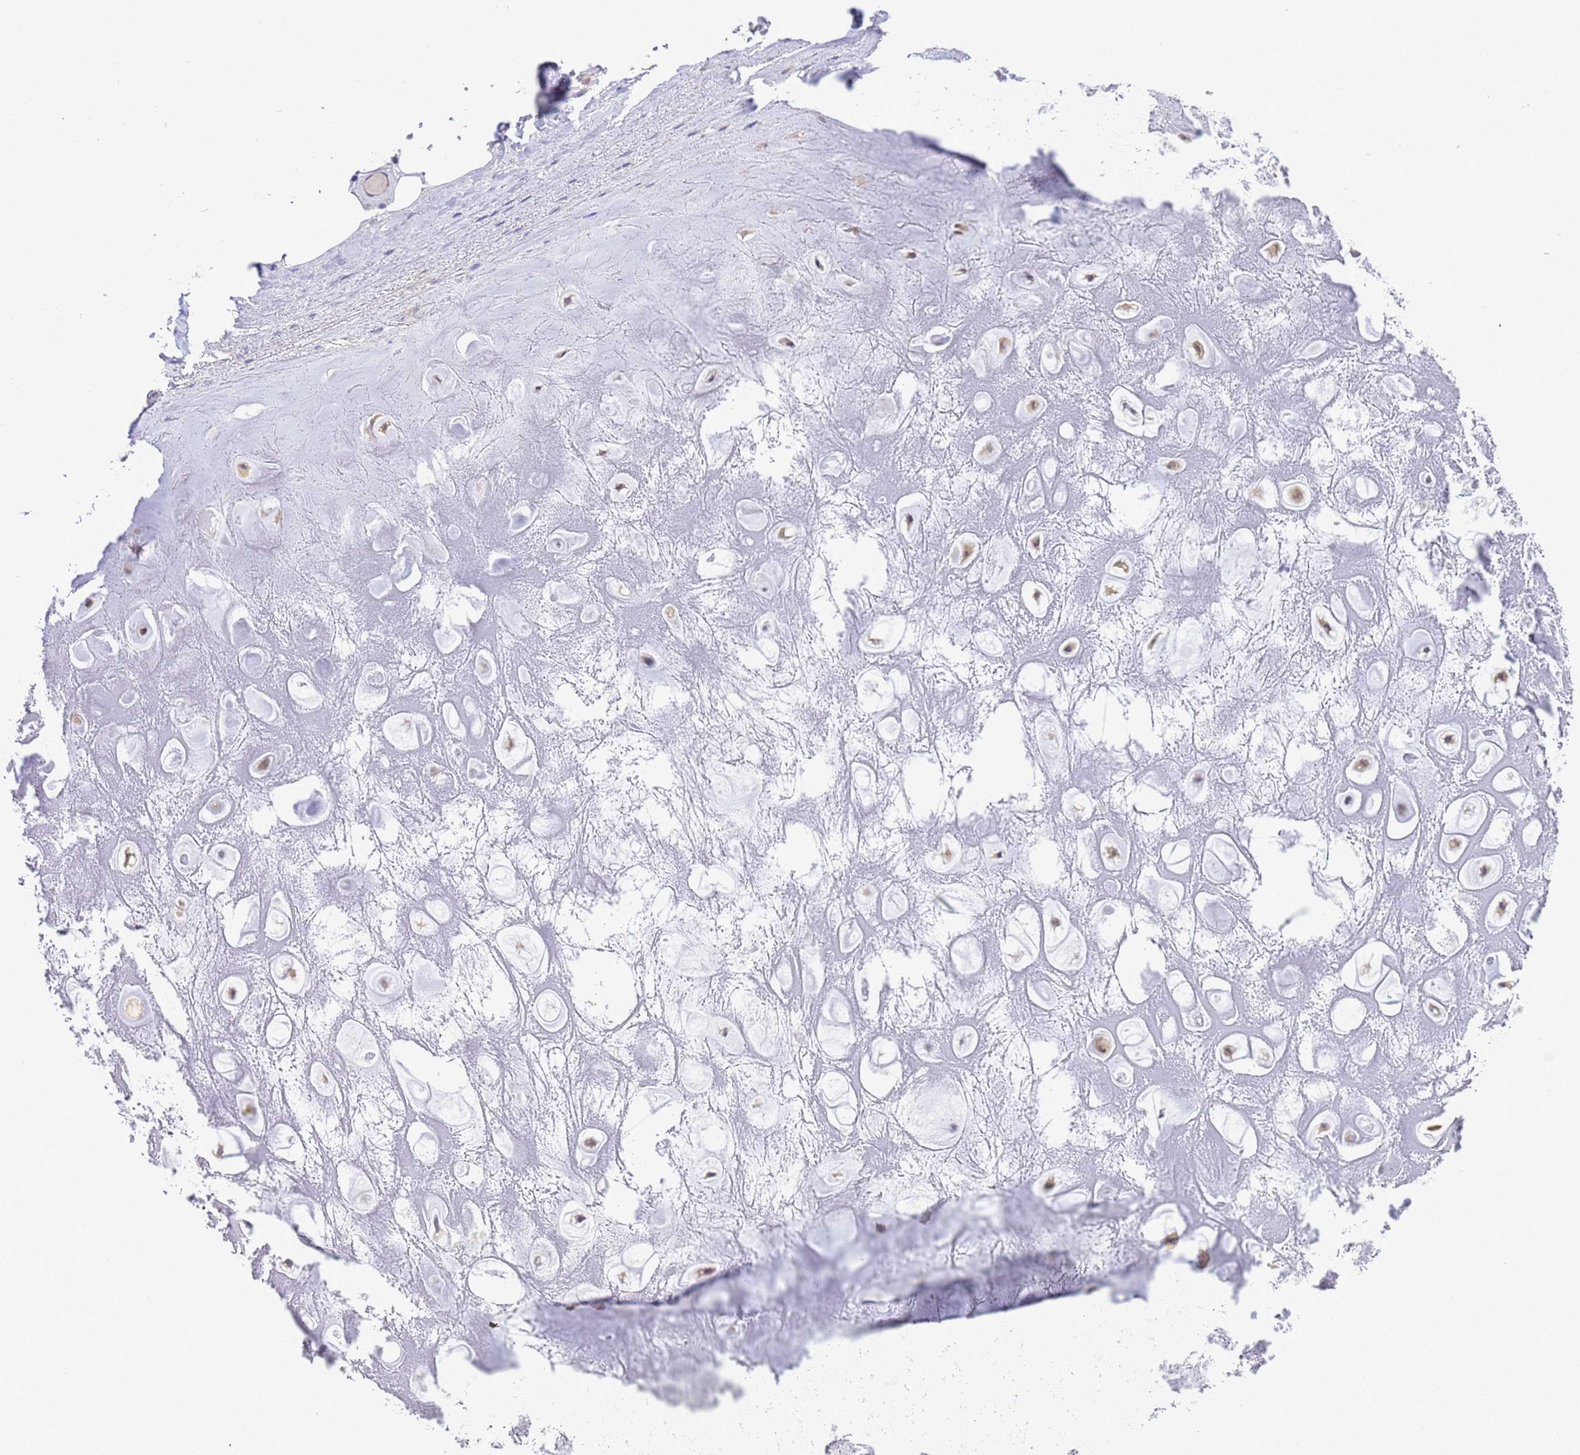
{"staining": {"intensity": "negative", "quantity": "none", "location": "none"}, "tissue": "adipose tissue", "cell_type": "Adipocytes", "image_type": "normal", "snomed": [{"axis": "morphology", "description": "Normal tissue, NOS"}, {"axis": "topography", "description": "Cartilage tissue"}], "caption": "Unremarkable adipose tissue was stained to show a protein in brown. There is no significant positivity in adipocytes.", "gene": "ZNF461", "patient": {"sex": "male", "age": 81}}